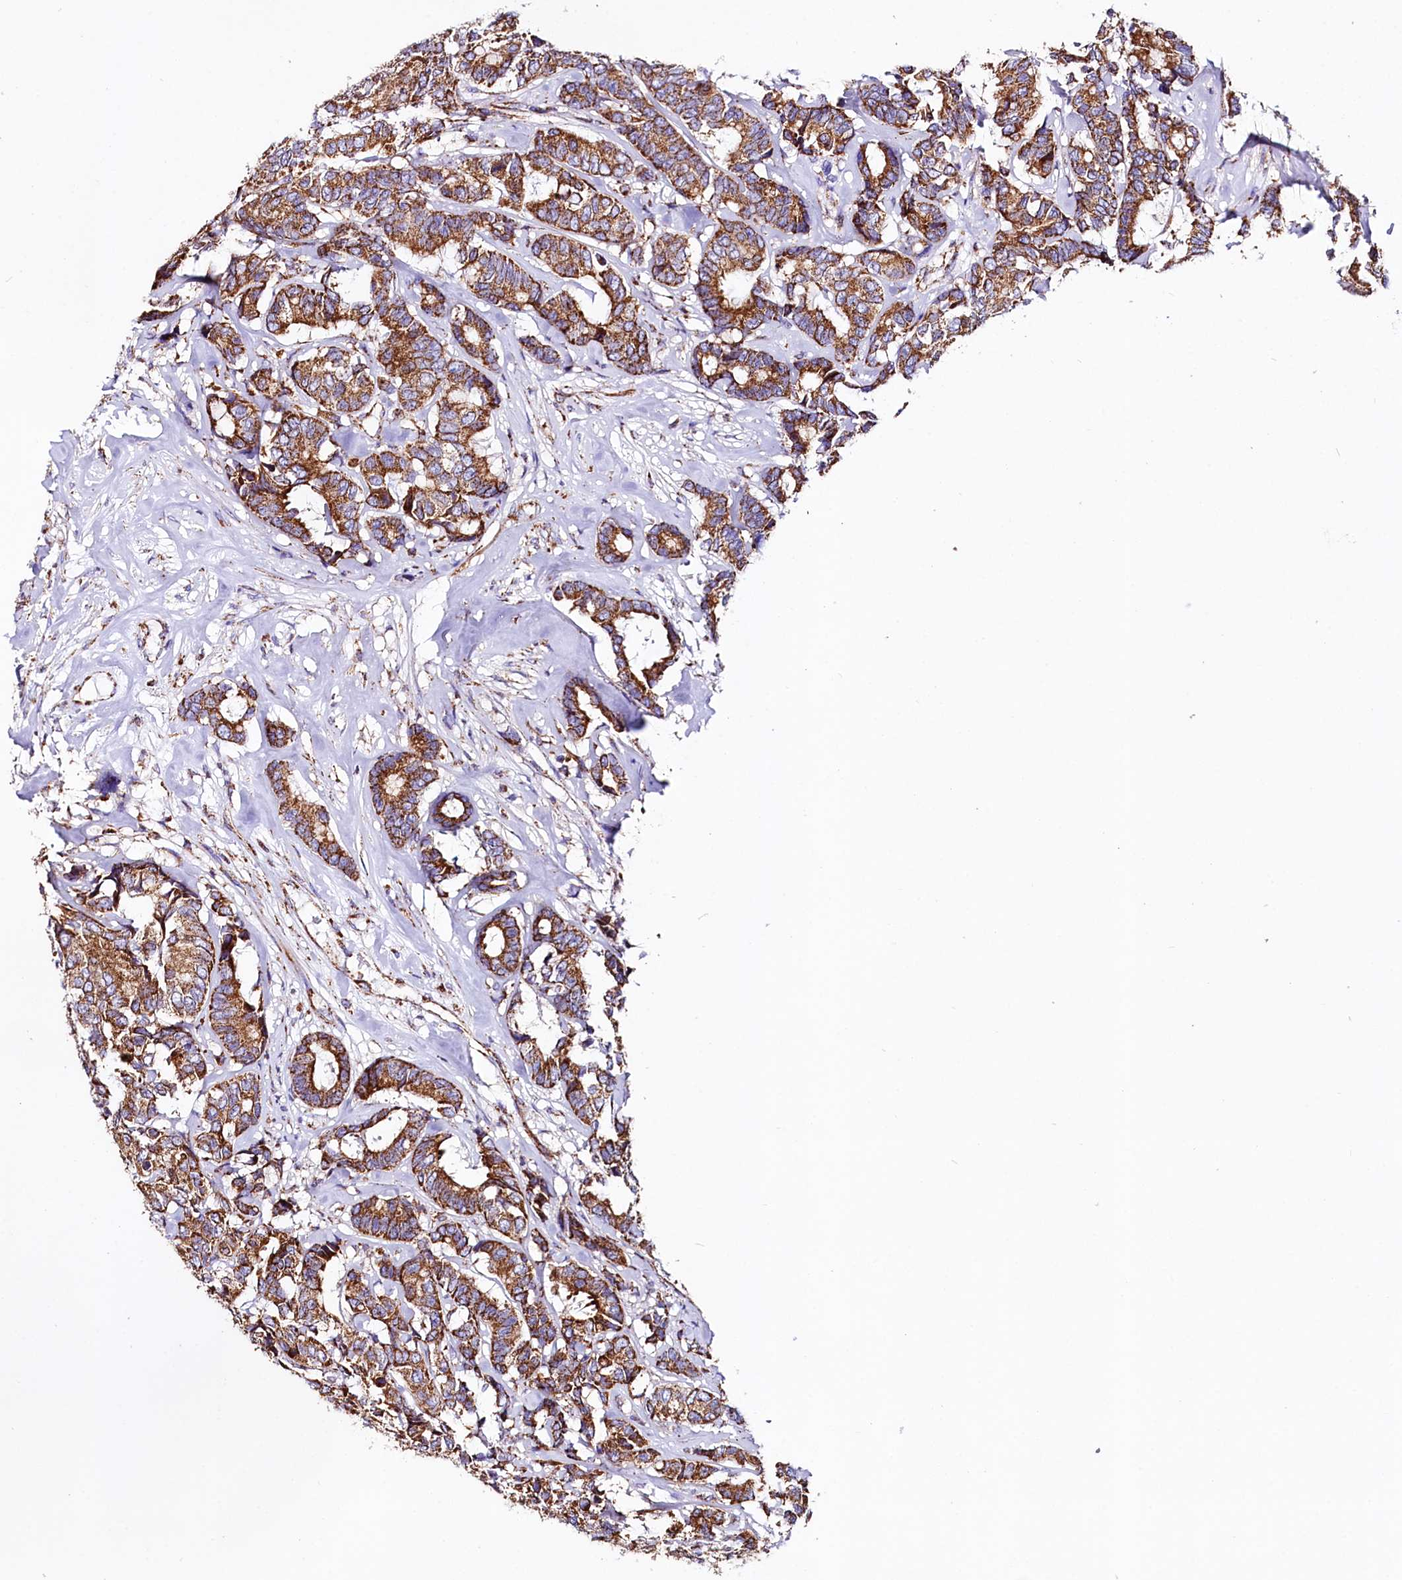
{"staining": {"intensity": "strong", "quantity": ">75%", "location": "cytoplasmic/membranous"}, "tissue": "breast cancer", "cell_type": "Tumor cells", "image_type": "cancer", "snomed": [{"axis": "morphology", "description": "Duct carcinoma"}, {"axis": "topography", "description": "Breast"}], "caption": "Human breast cancer stained with a brown dye exhibits strong cytoplasmic/membranous positive expression in approximately >75% of tumor cells.", "gene": "APLP2", "patient": {"sex": "female", "age": 87}}